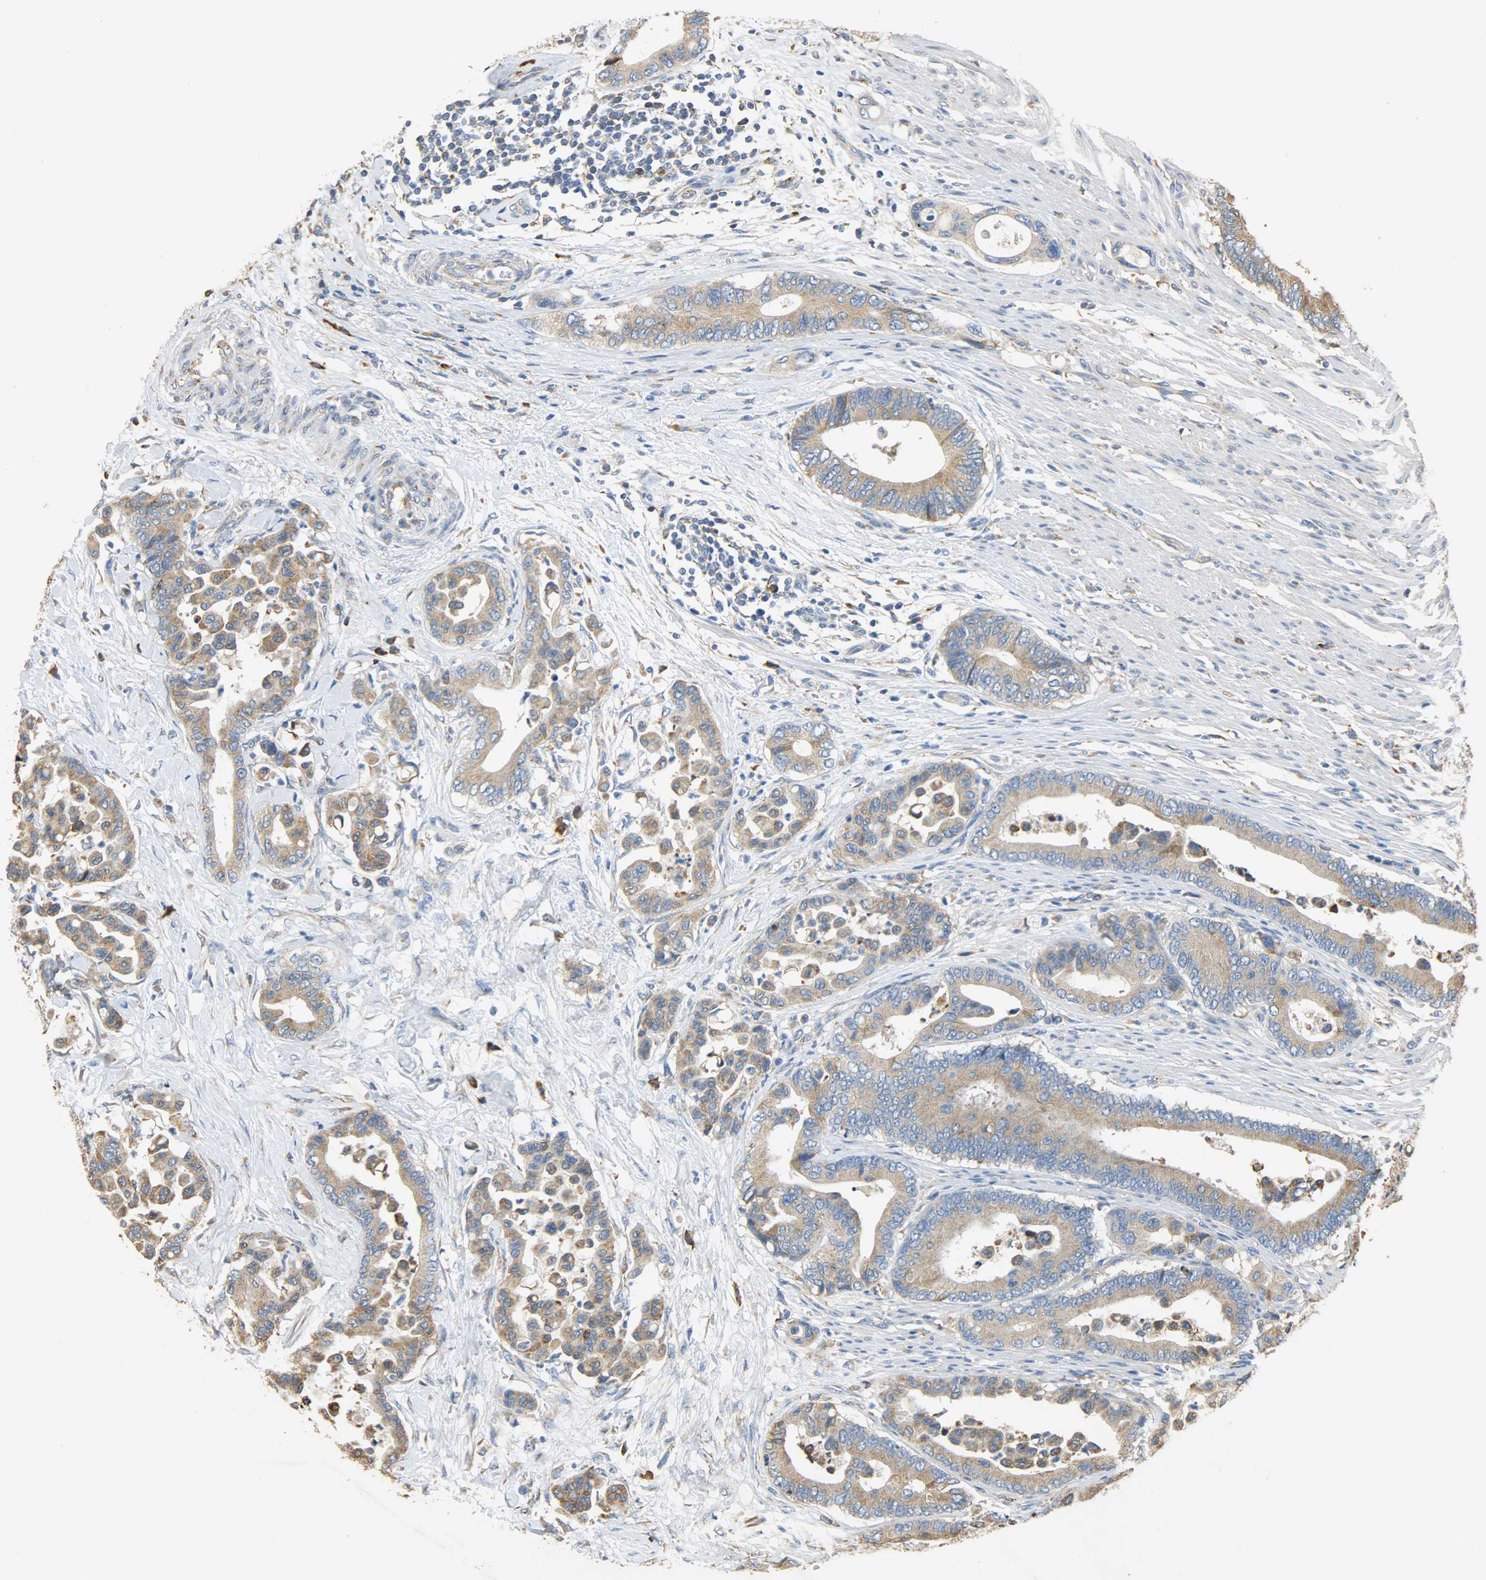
{"staining": {"intensity": "moderate", "quantity": ">75%", "location": "cytoplasmic/membranous"}, "tissue": "colorectal cancer", "cell_type": "Tumor cells", "image_type": "cancer", "snomed": [{"axis": "morphology", "description": "Normal tissue, NOS"}, {"axis": "morphology", "description": "Adenocarcinoma, NOS"}, {"axis": "topography", "description": "Colon"}], "caption": "Approximately >75% of tumor cells in colorectal cancer (adenocarcinoma) show moderate cytoplasmic/membranous protein expression as visualized by brown immunohistochemical staining.", "gene": "HSPA5", "patient": {"sex": "male", "age": 82}}